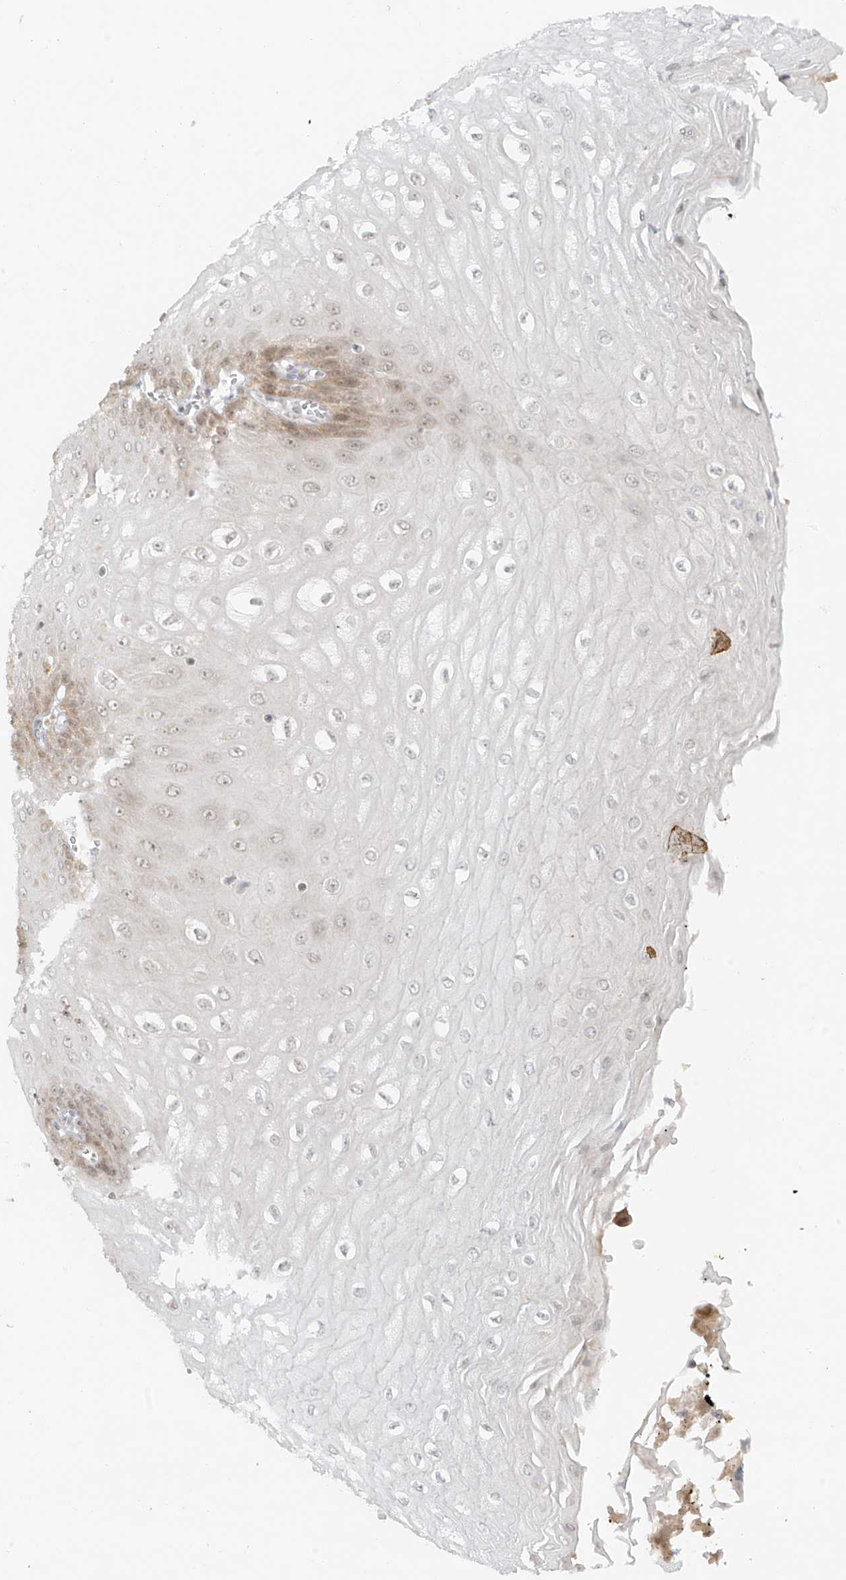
{"staining": {"intensity": "moderate", "quantity": "25%-75%", "location": "cytoplasmic/membranous"}, "tissue": "esophagus", "cell_type": "Squamous epithelial cells", "image_type": "normal", "snomed": [{"axis": "morphology", "description": "Normal tissue, NOS"}, {"axis": "topography", "description": "Esophagus"}], "caption": "This photomicrograph demonstrates unremarkable esophagus stained with immunohistochemistry to label a protein in brown. The cytoplasmic/membranous of squamous epithelial cells show moderate positivity for the protein. Nuclei are counter-stained blue.", "gene": "MIPEP", "patient": {"sex": "male", "age": 60}}